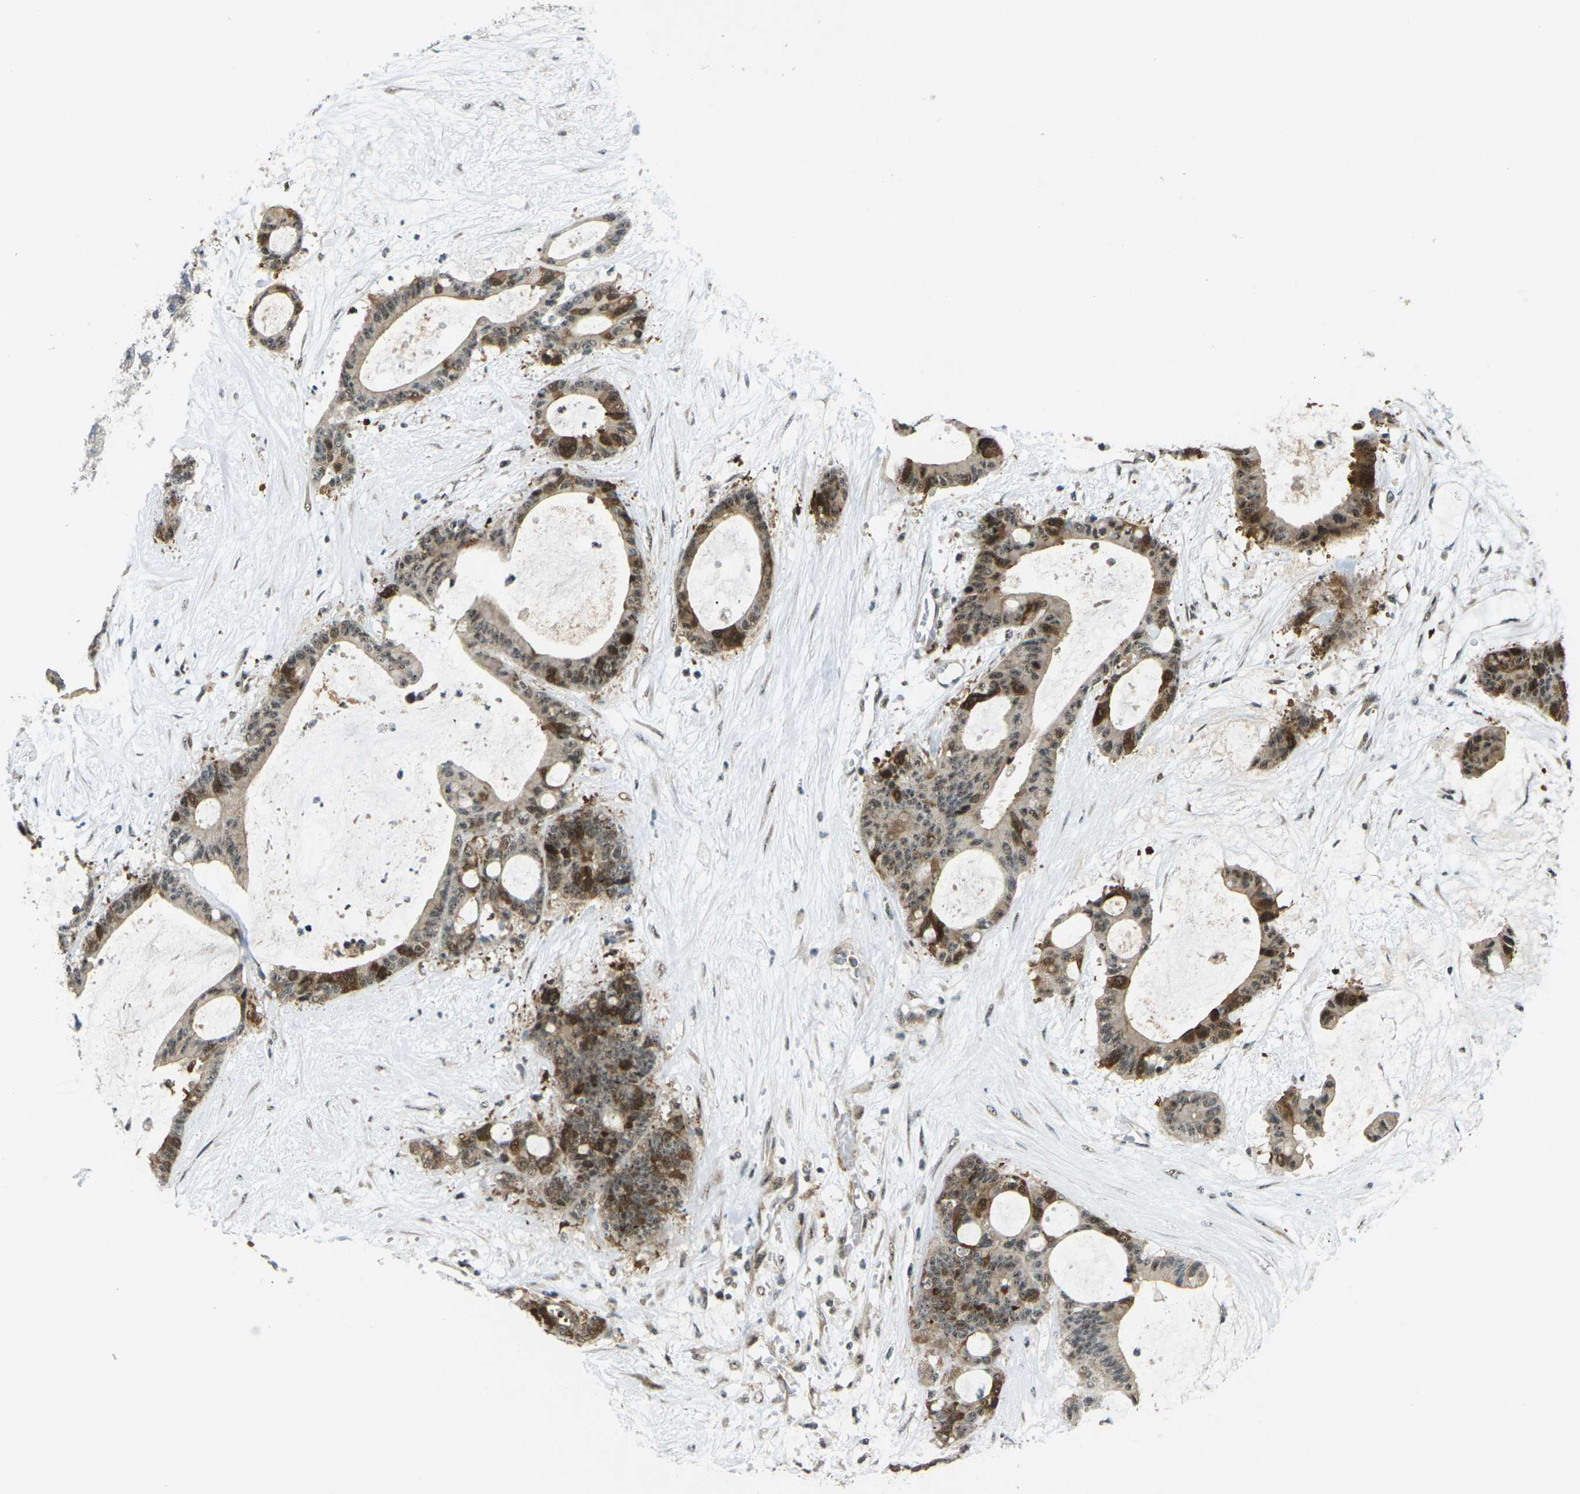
{"staining": {"intensity": "strong", "quantity": ">75%", "location": "cytoplasmic/membranous,nuclear"}, "tissue": "liver cancer", "cell_type": "Tumor cells", "image_type": "cancer", "snomed": [{"axis": "morphology", "description": "Cholangiocarcinoma"}, {"axis": "topography", "description": "Liver"}], "caption": "An IHC micrograph of tumor tissue is shown. Protein staining in brown highlights strong cytoplasmic/membranous and nuclear positivity in liver cancer within tumor cells. Immunohistochemistry (ihc) stains the protein in brown and the nuclei are stained blue.", "gene": "UBE2S", "patient": {"sex": "female", "age": 73}}